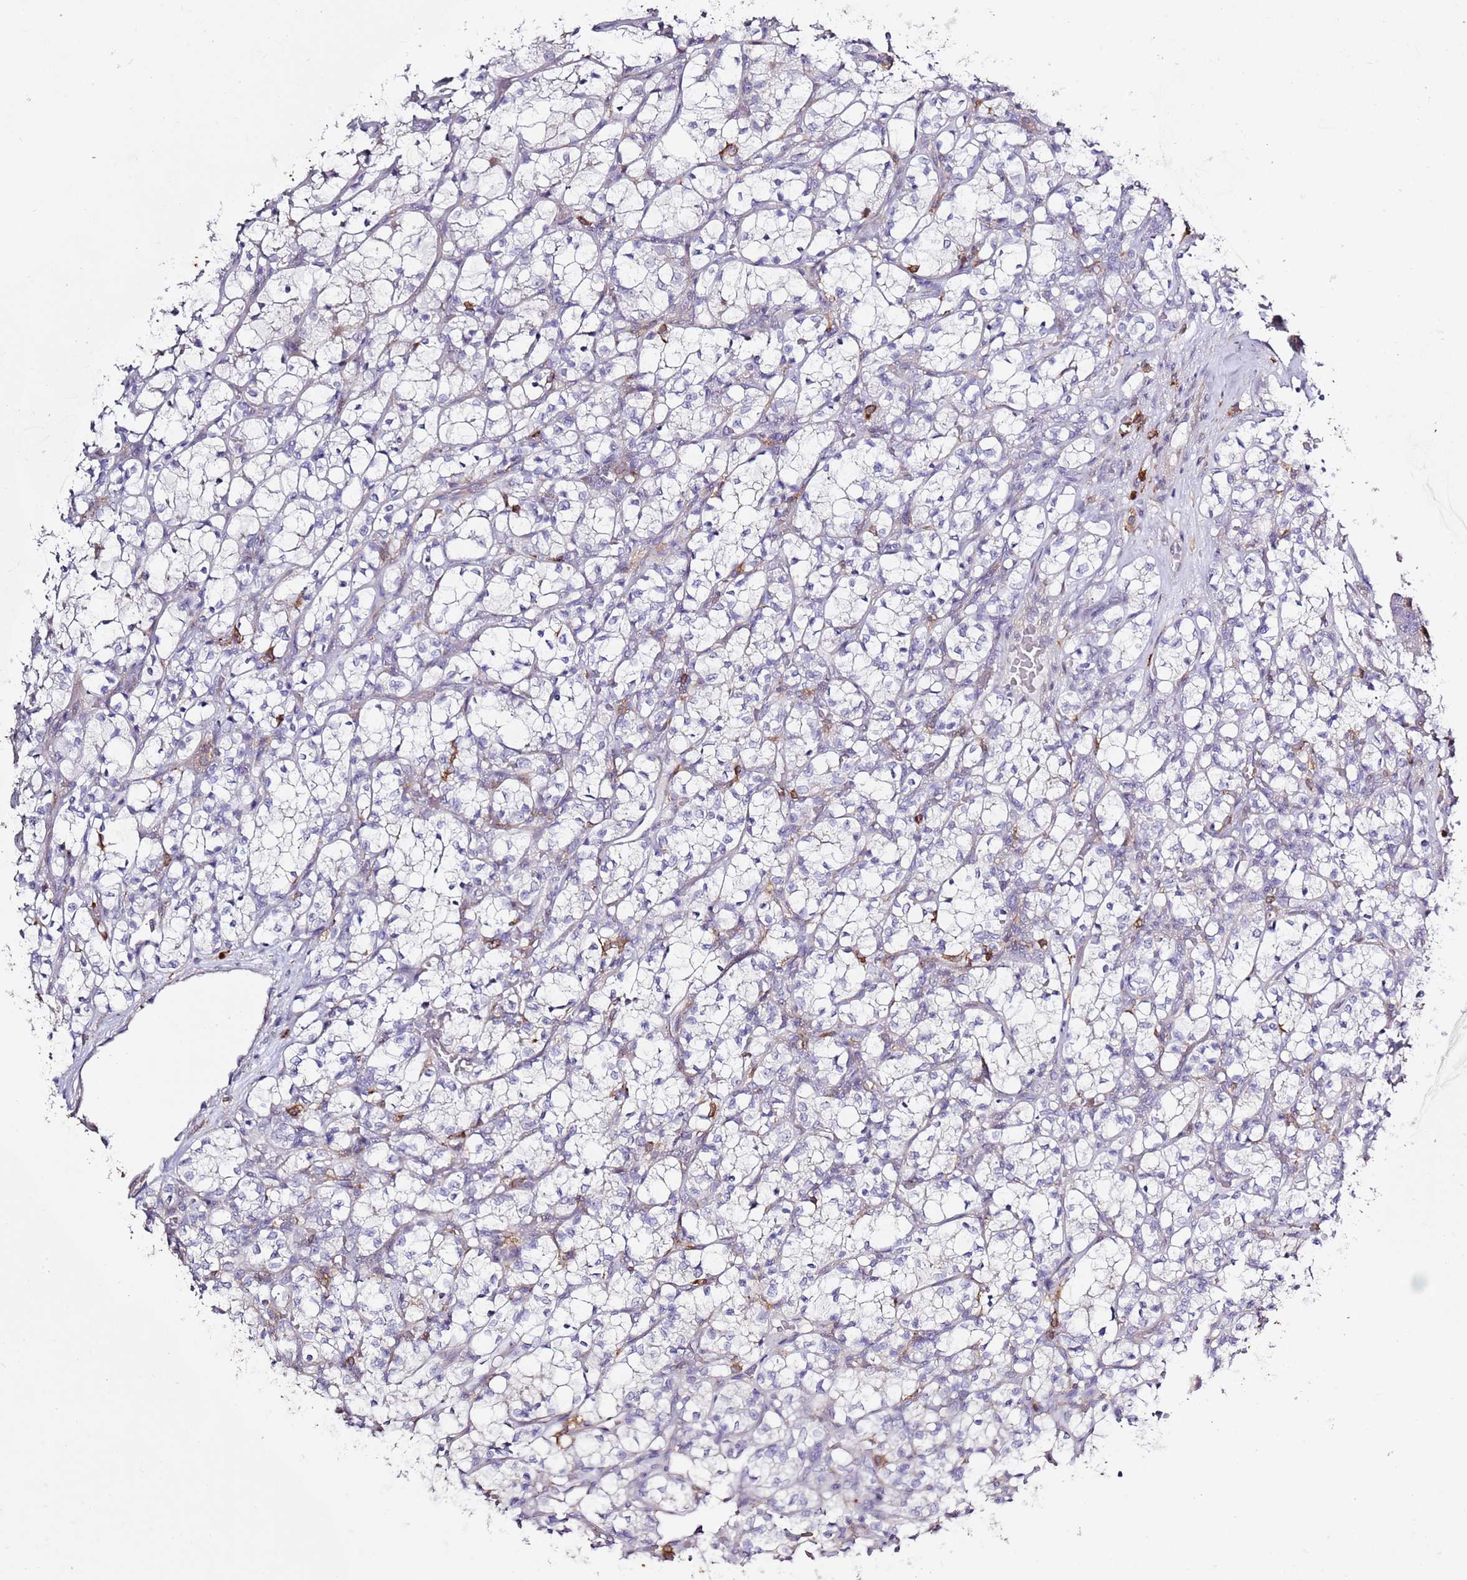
{"staining": {"intensity": "negative", "quantity": "none", "location": "none"}, "tissue": "renal cancer", "cell_type": "Tumor cells", "image_type": "cancer", "snomed": [{"axis": "morphology", "description": "Adenocarcinoma, NOS"}, {"axis": "topography", "description": "Kidney"}], "caption": "Renal cancer was stained to show a protein in brown. There is no significant positivity in tumor cells.", "gene": "LPXN", "patient": {"sex": "female", "age": 69}}